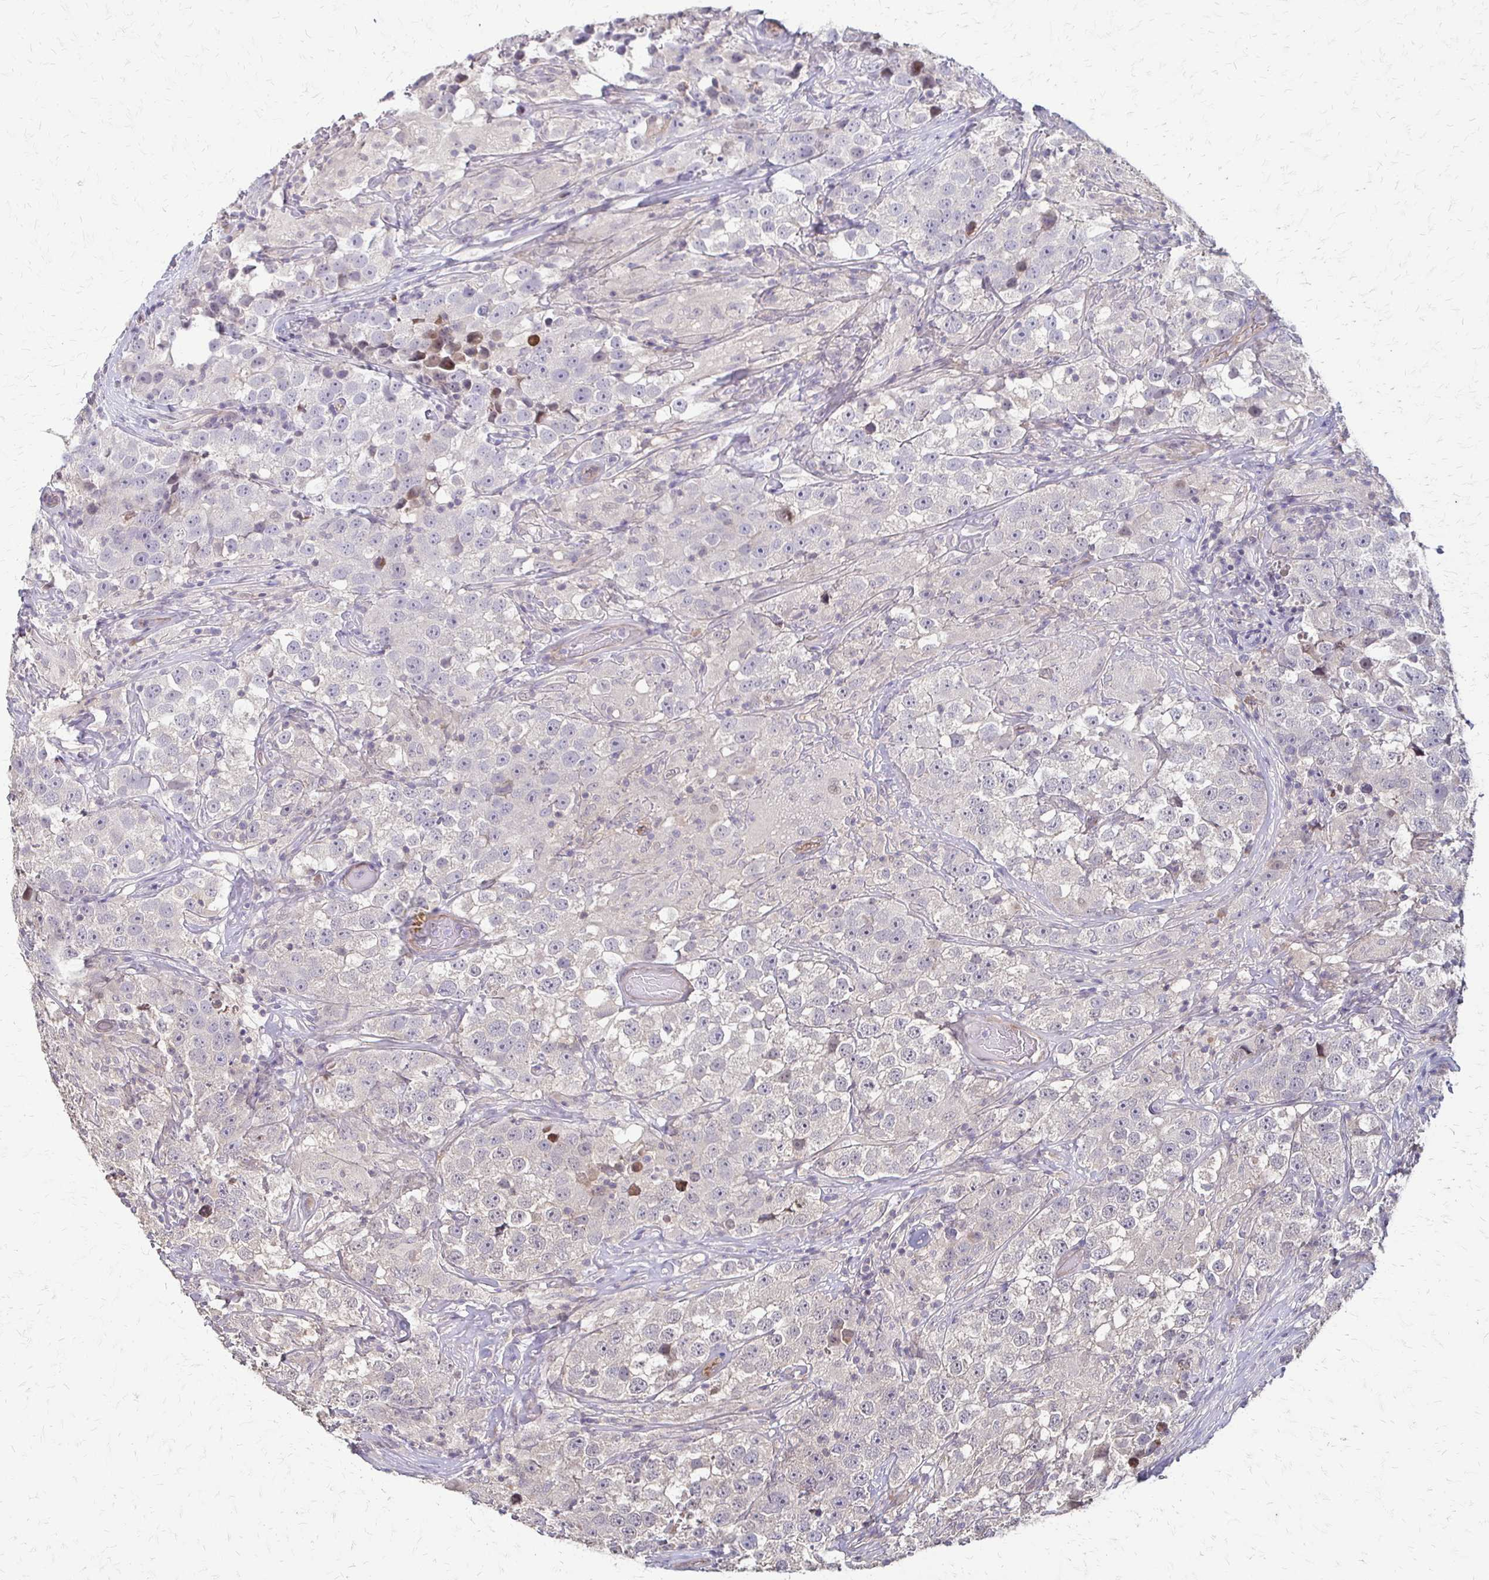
{"staining": {"intensity": "negative", "quantity": "none", "location": "none"}, "tissue": "testis cancer", "cell_type": "Tumor cells", "image_type": "cancer", "snomed": [{"axis": "morphology", "description": "Seminoma, NOS"}, {"axis": "topography", "description": "Testis"}], "caption": "Tumor cells are negative for protein expression in human testis cancer.", "gene": "CFL2", "patient": {"sex": "male", "age": 46}}